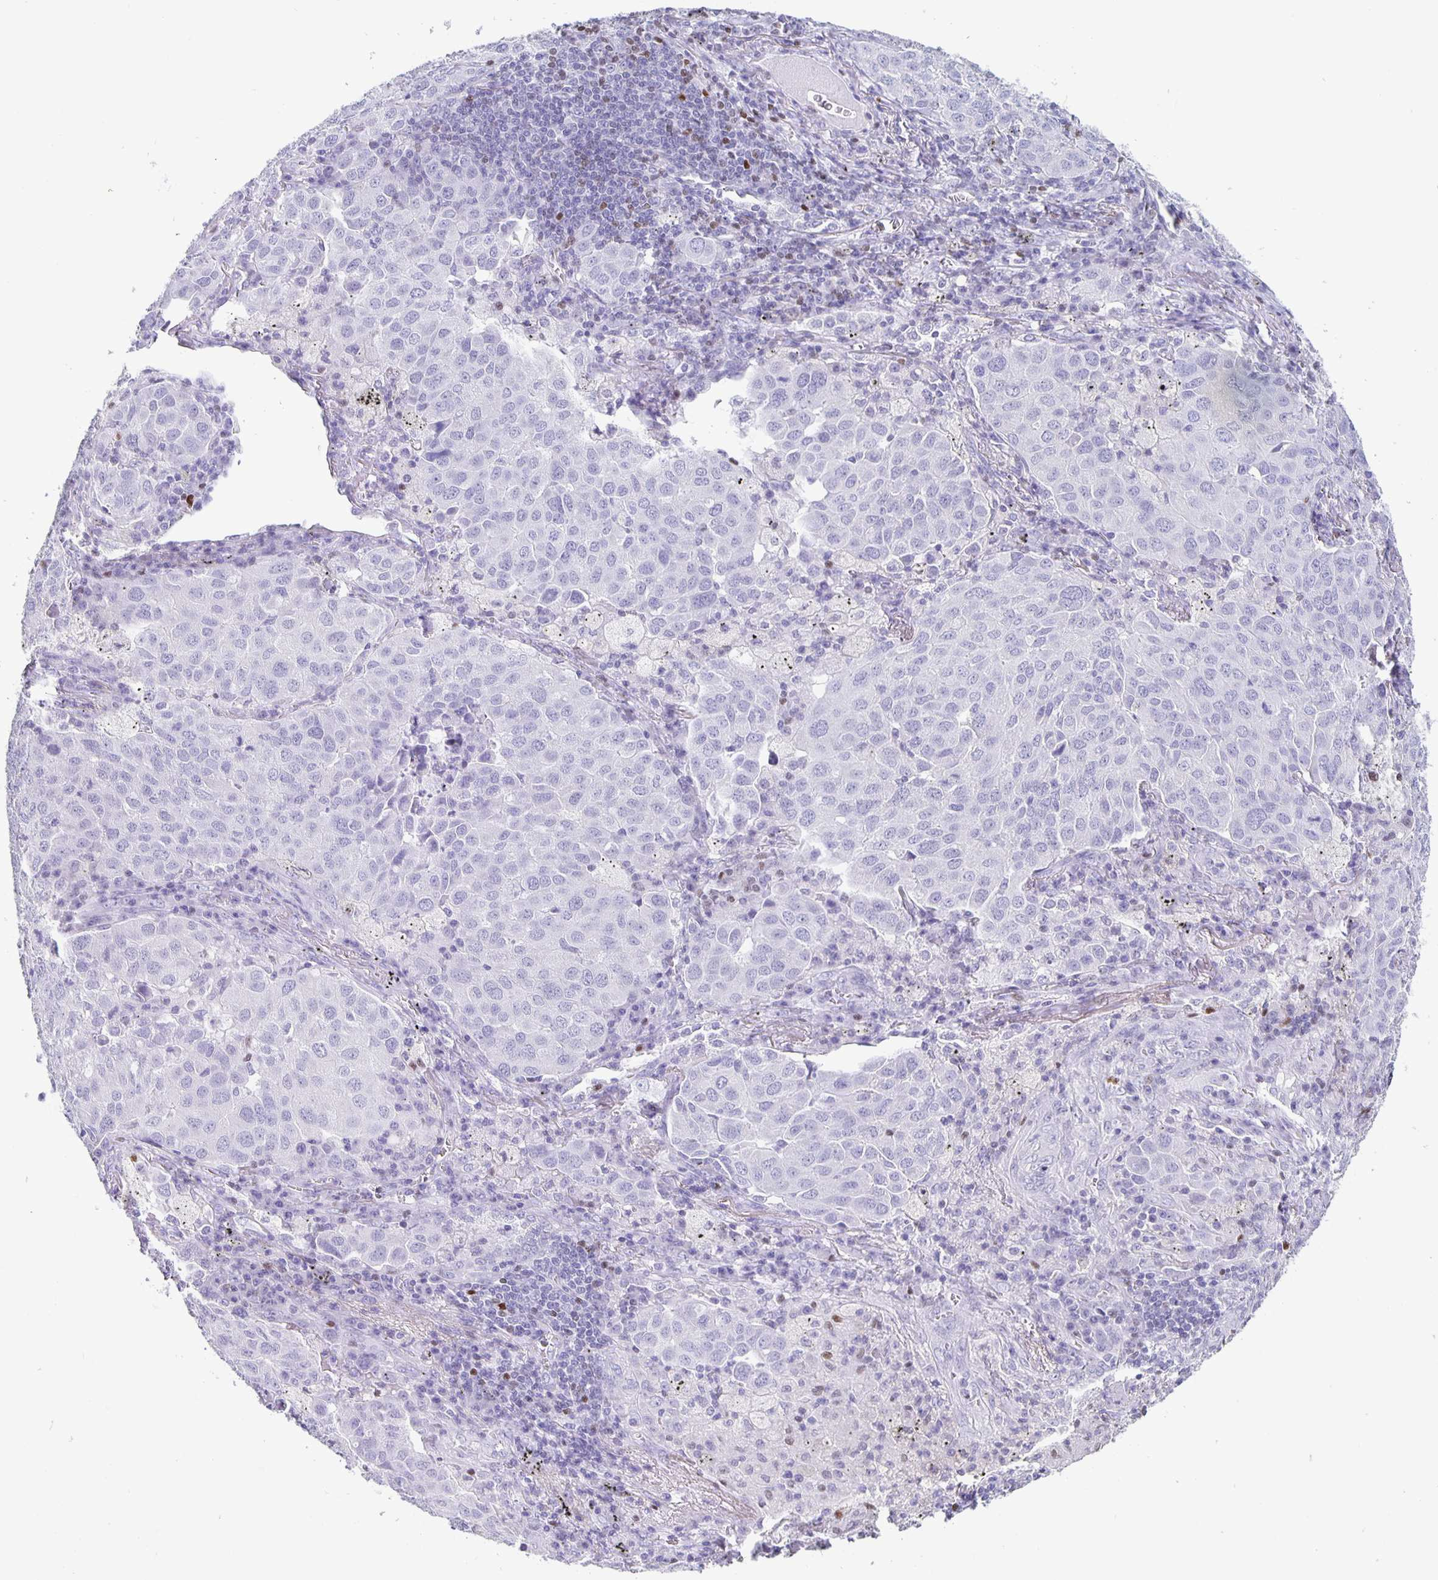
{"staining": {"intensity": "negative", "quantity": "none", "location": "none"}, "tissue": "lung cancer", "cell_type": "Tumor cells", "image_type": "cancer", "snomed": [{"axis": "morphology", "description": "Adenocarcinoma, NOS"}, {"axis": "morphology", "description": "Adenocarcinoma, metastatic, NOS"}, {"axis": "topography", "description": "Lymph node"}, {"axis": "topography", "description": "Lung"}], "caption": "Lung cancer (metastatic adenocarcinoma) stained for a protein using immunohistochemistry (IHC) exhibits no staining tumor cells.", "gene": "SATB2", "patient": {"sex": "female", "age": 65}}